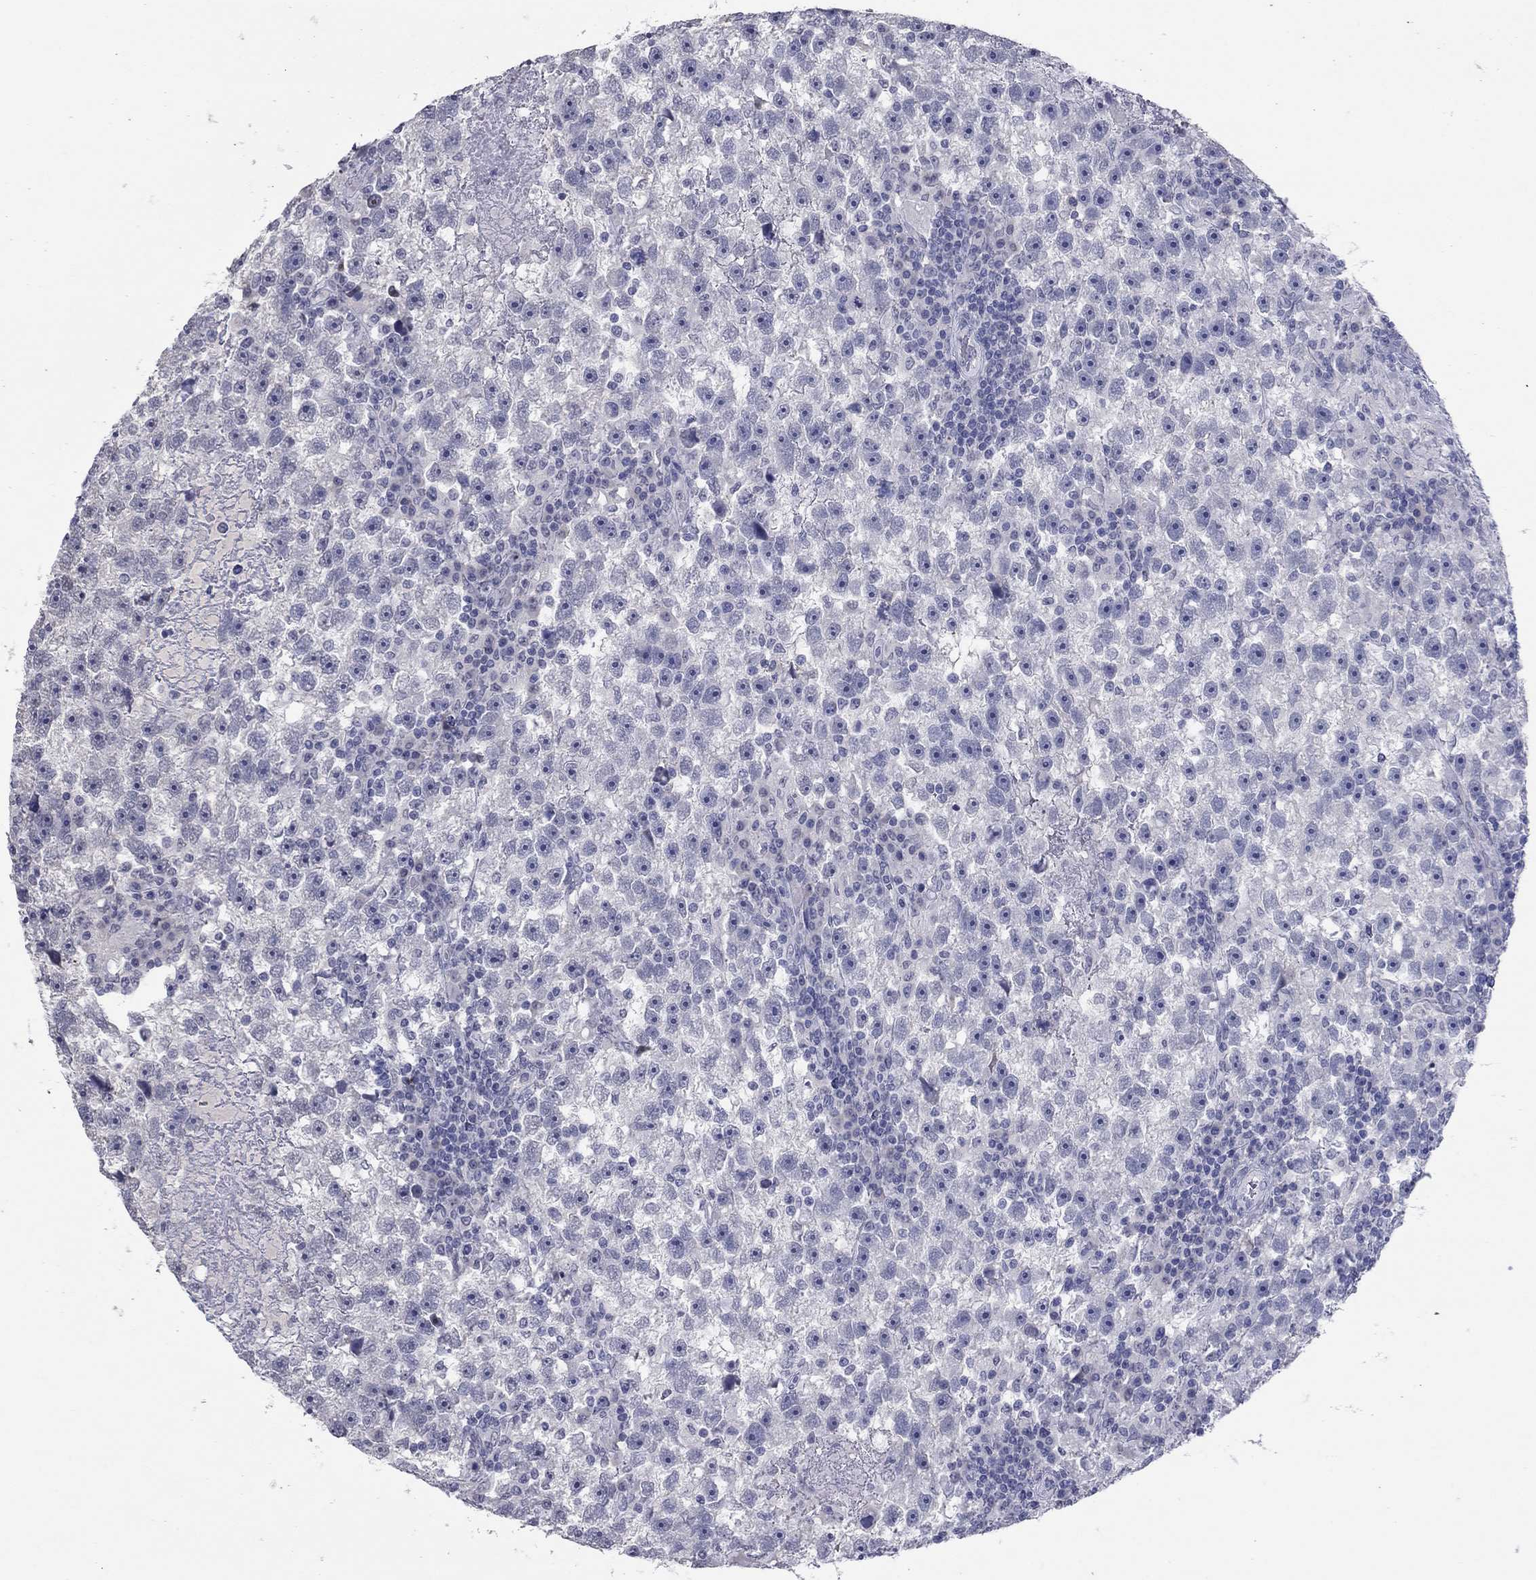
{"staining": {"intensity": "negative", "quantity": "none", "location": "none"}, "tissue": "testis cancer", "cell_type": "Tumor cells", "image_type": "cancer", "snomed": [{"axis": "morphology", "description": "Seminoma, NOS"}, {"axis": "topography", "description": "Testis"}], "caption": "The micrograph demonstrates no significant positivity in tumor cells of testis cancer.", "gene": "KRT75", "patient": {"sex": "male", "age": 47}}